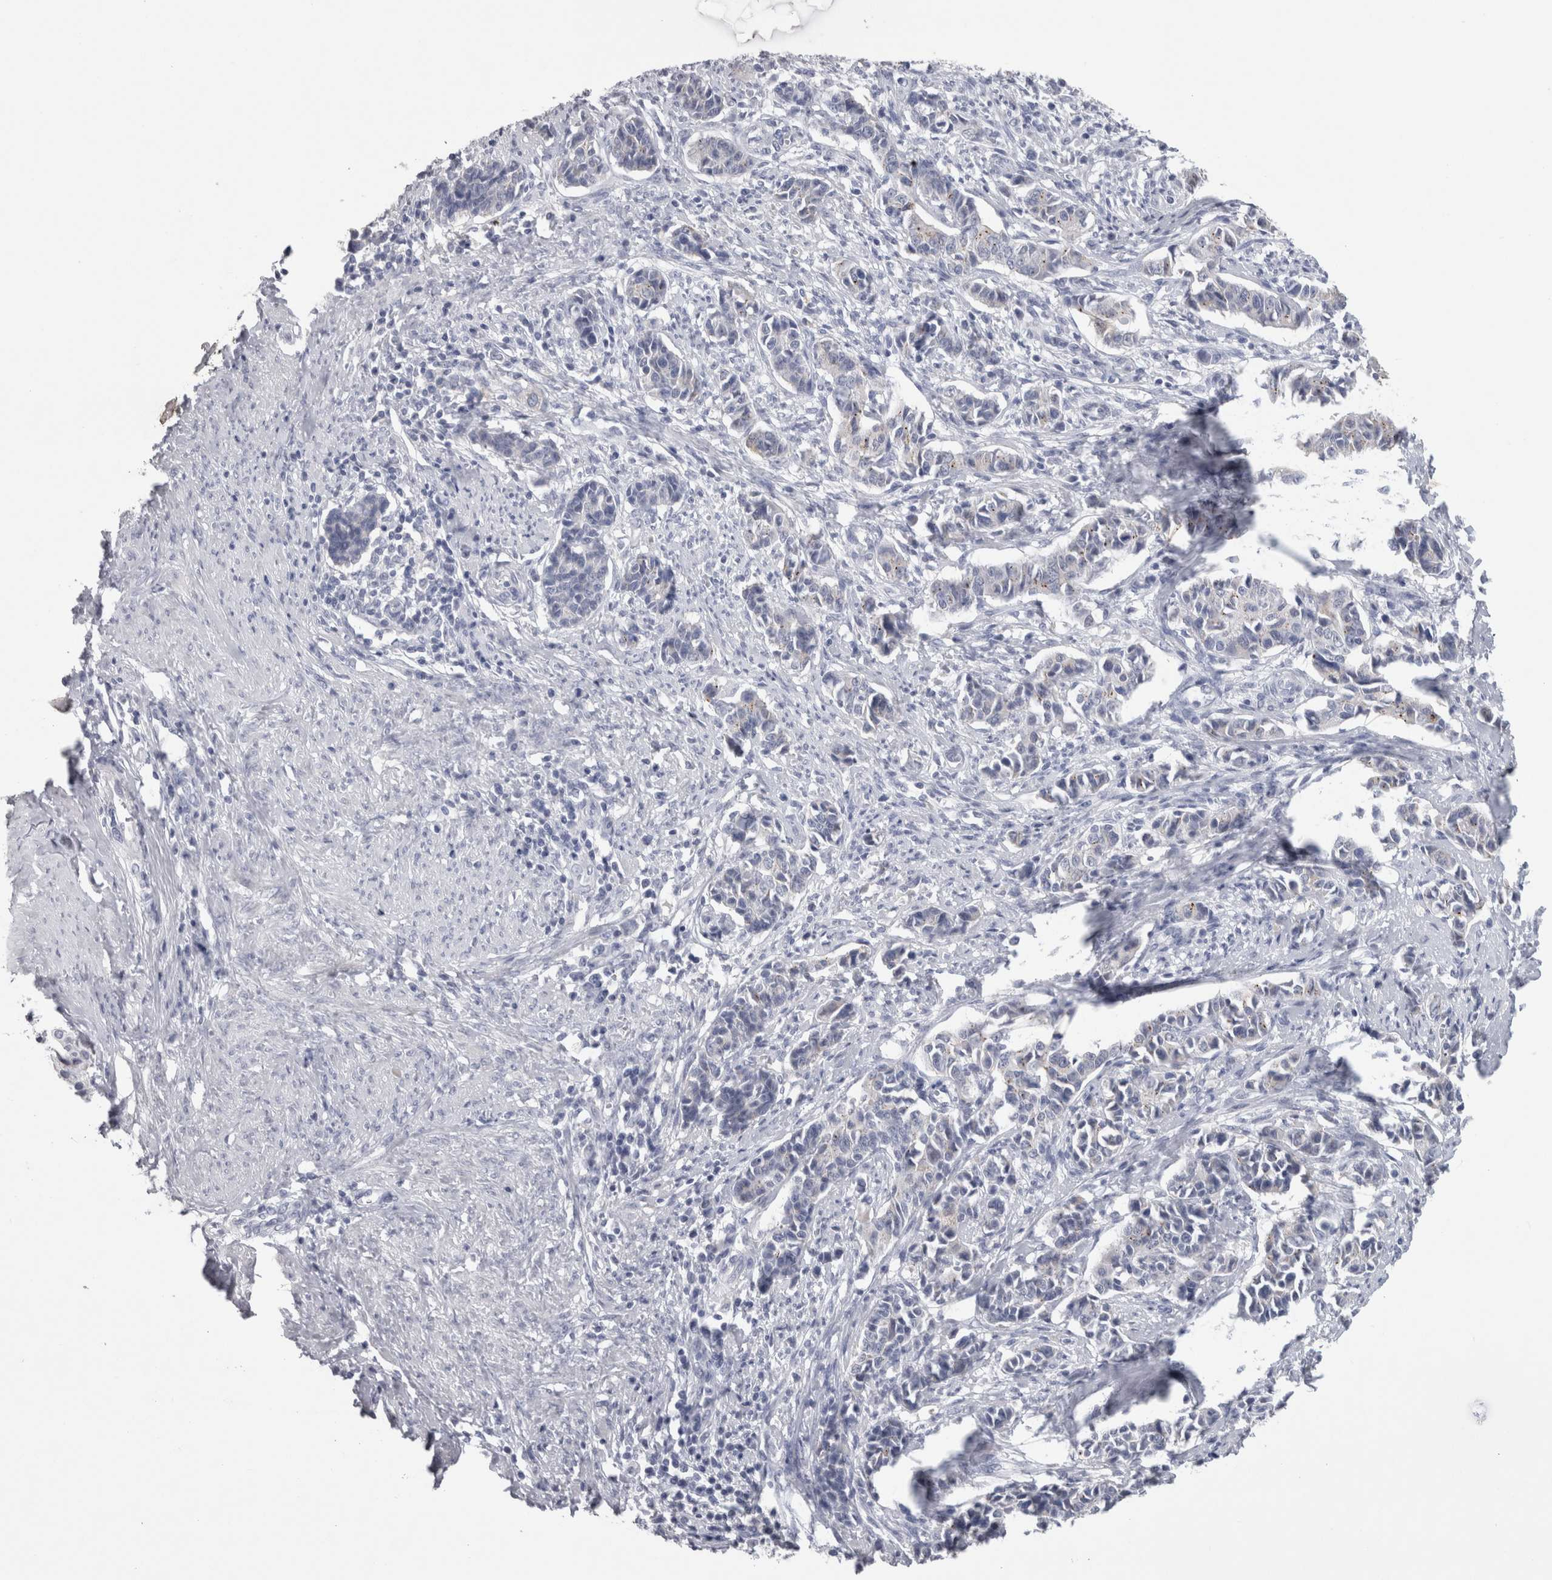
{"staining": {"intensity": "negative", "quantity": "none", "location": "none"}, "tissue": "cervical cancer", "cell_type": "Tumor cells", "image_type": "cancer", "snomed": [{"axis": "morphology", "description": "Normal tissue, NOS"}, {"axis": "morphology", "description": "Squamous cell carcinoma, NOS"}, {"axis": "topography", "description": "Cervix"}], "caption": "Photomicrograph shows no significant protein staining in tumor cells of cervical cancer (squamous cell carcinoma).", "gene": "CA8", "patient": {"sex": "female", "age": 35}}